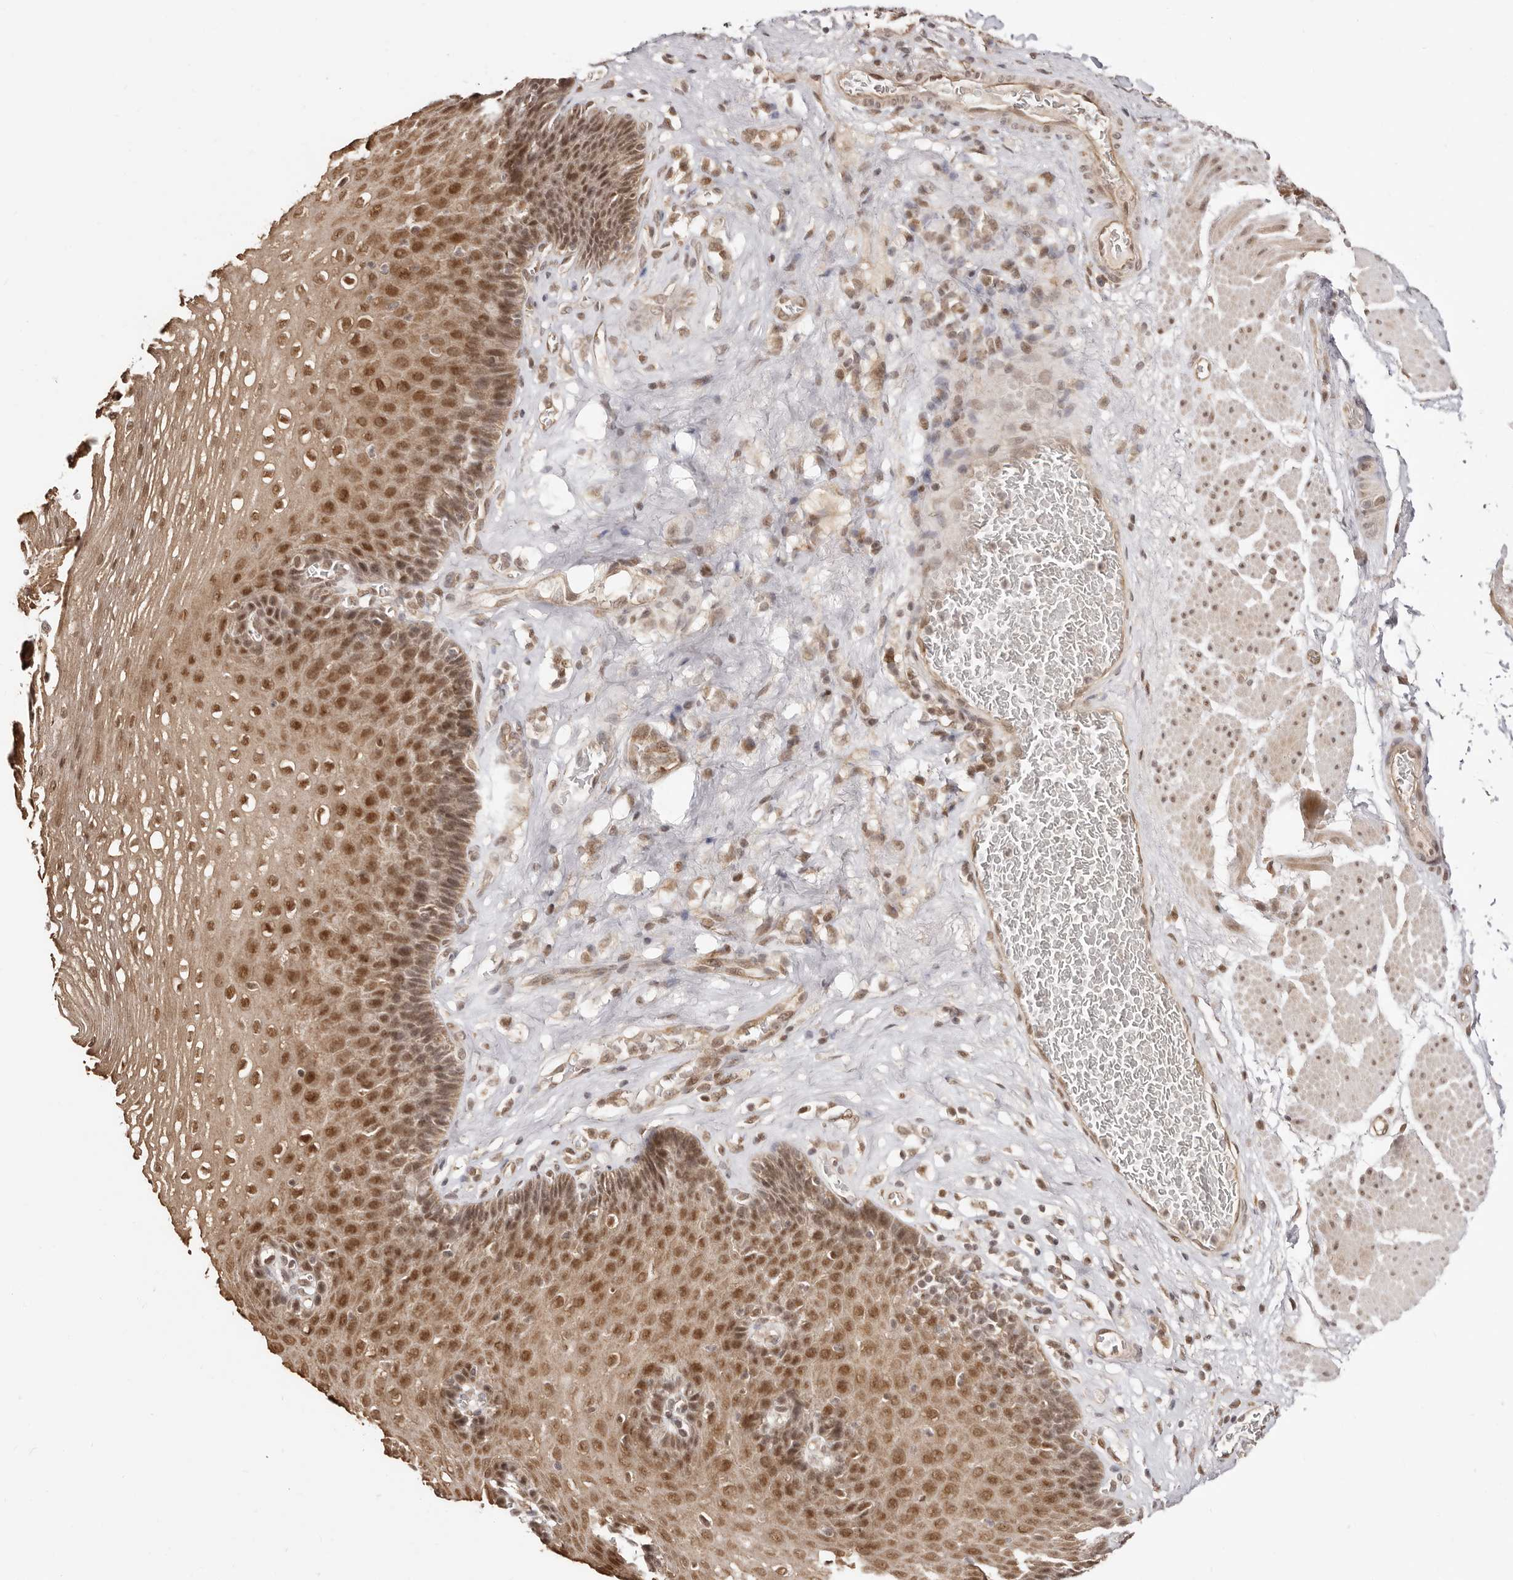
{"staining": {"intensity": "moderate", "quantity": ">75%", "location": "cytoplasmic/membranous,nuclear"}, "tissue": "esophagus", "cell_type": "Squamous epithelial cells", "image_type": "normal", "snomed": [{"axis": "morphology", "description": "Normal tissue, NOS"}, {"axis": "topography", "description": "Esophagus"}], "caption": "Immunohistochemistry staining of benign esophagus, which shows medium levels of moderate cytoplasmic/membranous,nuclear positivity in about >75% of squamous epithelial cells indicating moderate cytoplasmic/membranous,nuclear protein positivity. The staining was performed using DAB (3,3'-diaminobenzidine) (brown) for protein detection and nuclei were counterstained in hematoxylin (blue).", "gene": "MED8", "patient": {"sex": "female", "age": 66}}